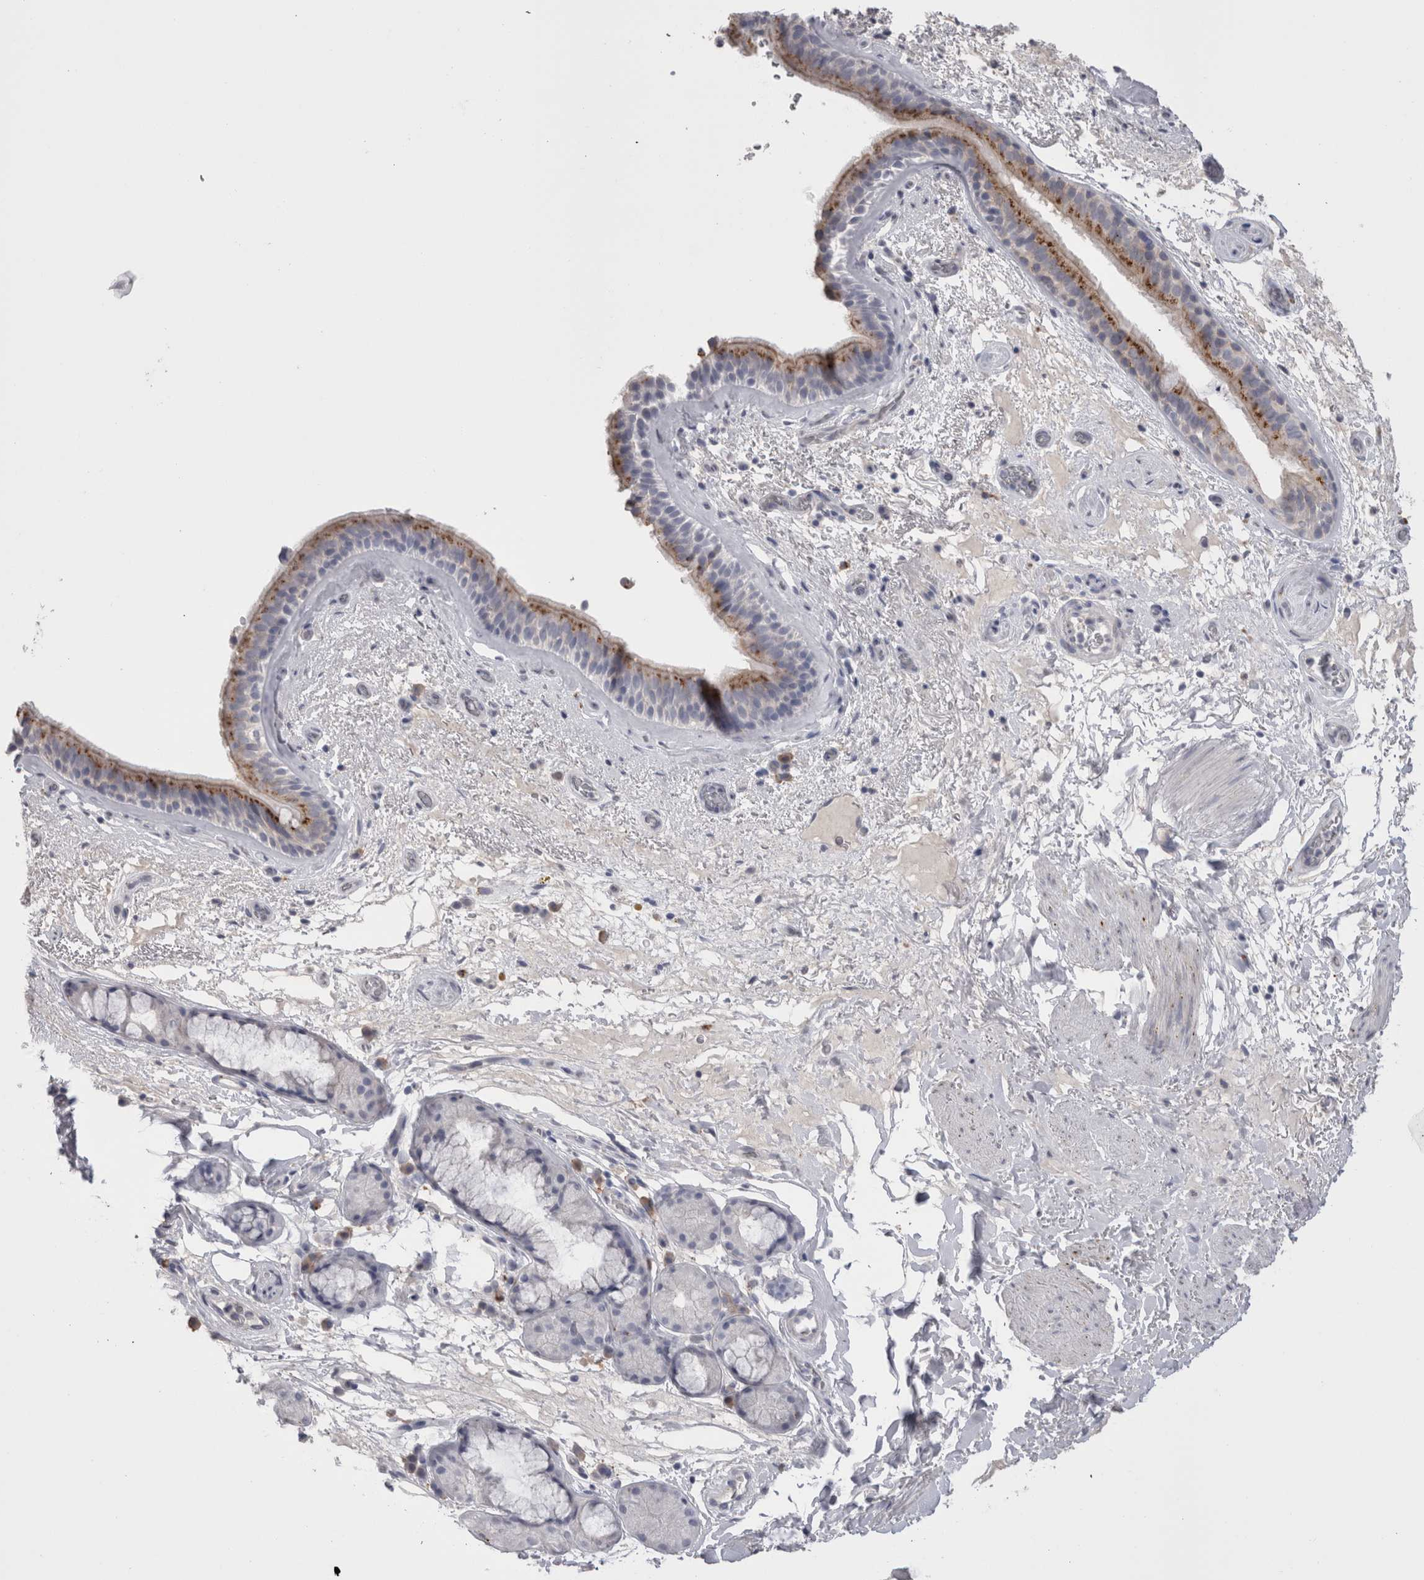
{"staining": {"intensity": "moderate", "quantity": ">75%", "location": "cytoplasmic/membranous"}, "tissue": "bronchus", "cell_type": "Respiratory epithelial cells", "image_type": "normal", "snomed": [{"axis": "morphology", "description": "Normal tissue, NOS"}, {"axis": "topography", "description": "Cartilage tissue"}], "caption": "Bronchus stained for a protein exhibits moderate cytoplasmic/membranous positivity in respiratory epithelial cells. (brown staining indicates protein expression, while blue staining denotes nuclei).", "gene": "EPDR1", "patient": {"sex": "female", "age": 63}}